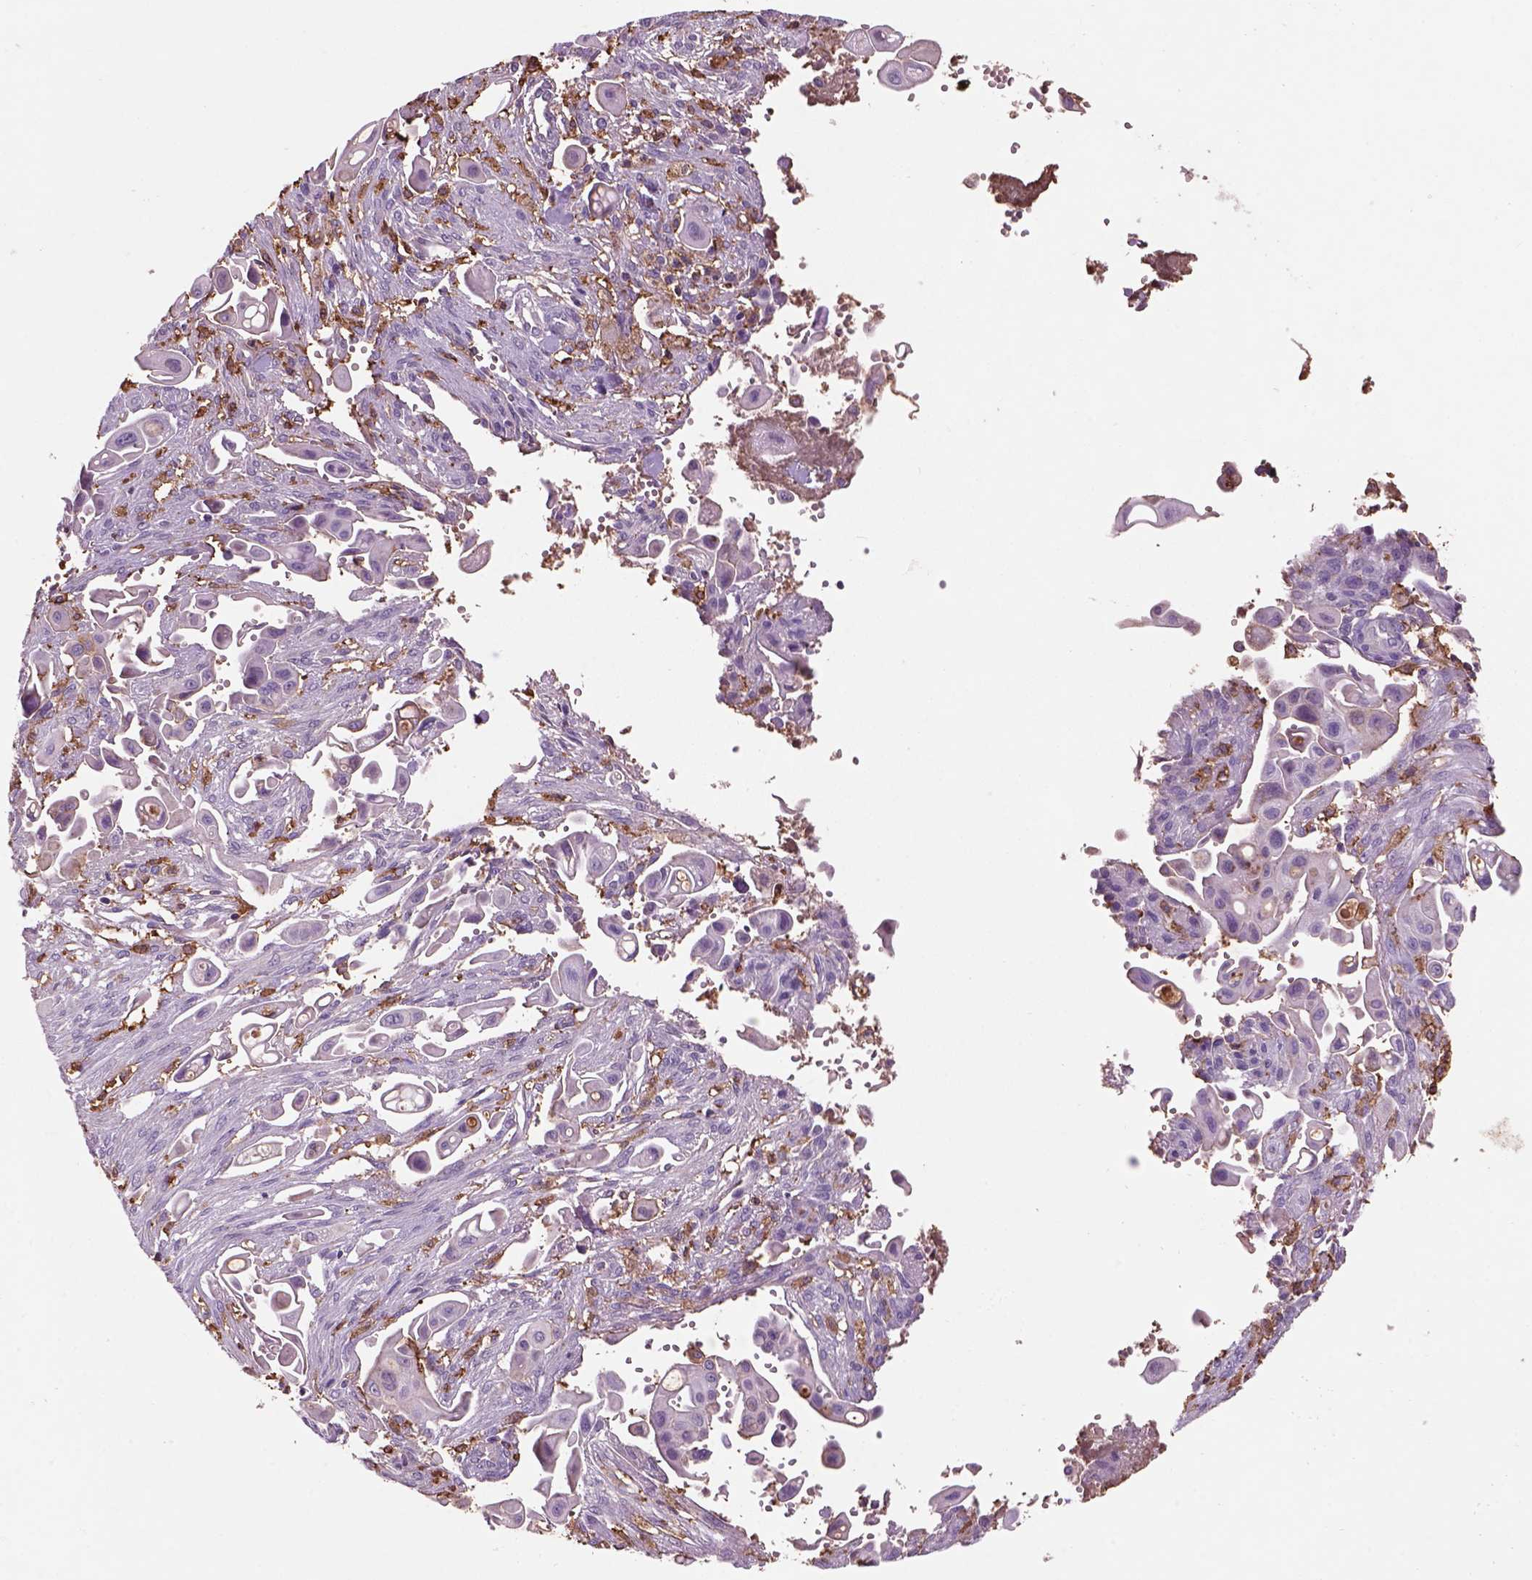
{"staining": {"intensity": "negative", "quantity": "none", "location": "none"}, "tissue": "pancreatic cancer", "cell_type": "Tumor cells", "image_type": "cancer", "snomed": [{"axis": "morphology", "description": "Adenocarcinoma, NOS"}, {"axis": "topography", "description": "Pancreas"}], "caption": "DAB immunohistochemical staining of pancreatic cancer shows no significant expression in tumor cells. (DAB (3,3'-diaminobenzidine) immunohistochemistry with hematoxylin counter stain).", "gene": "CD14", "patient": {"sex": "male", "age": 50}}